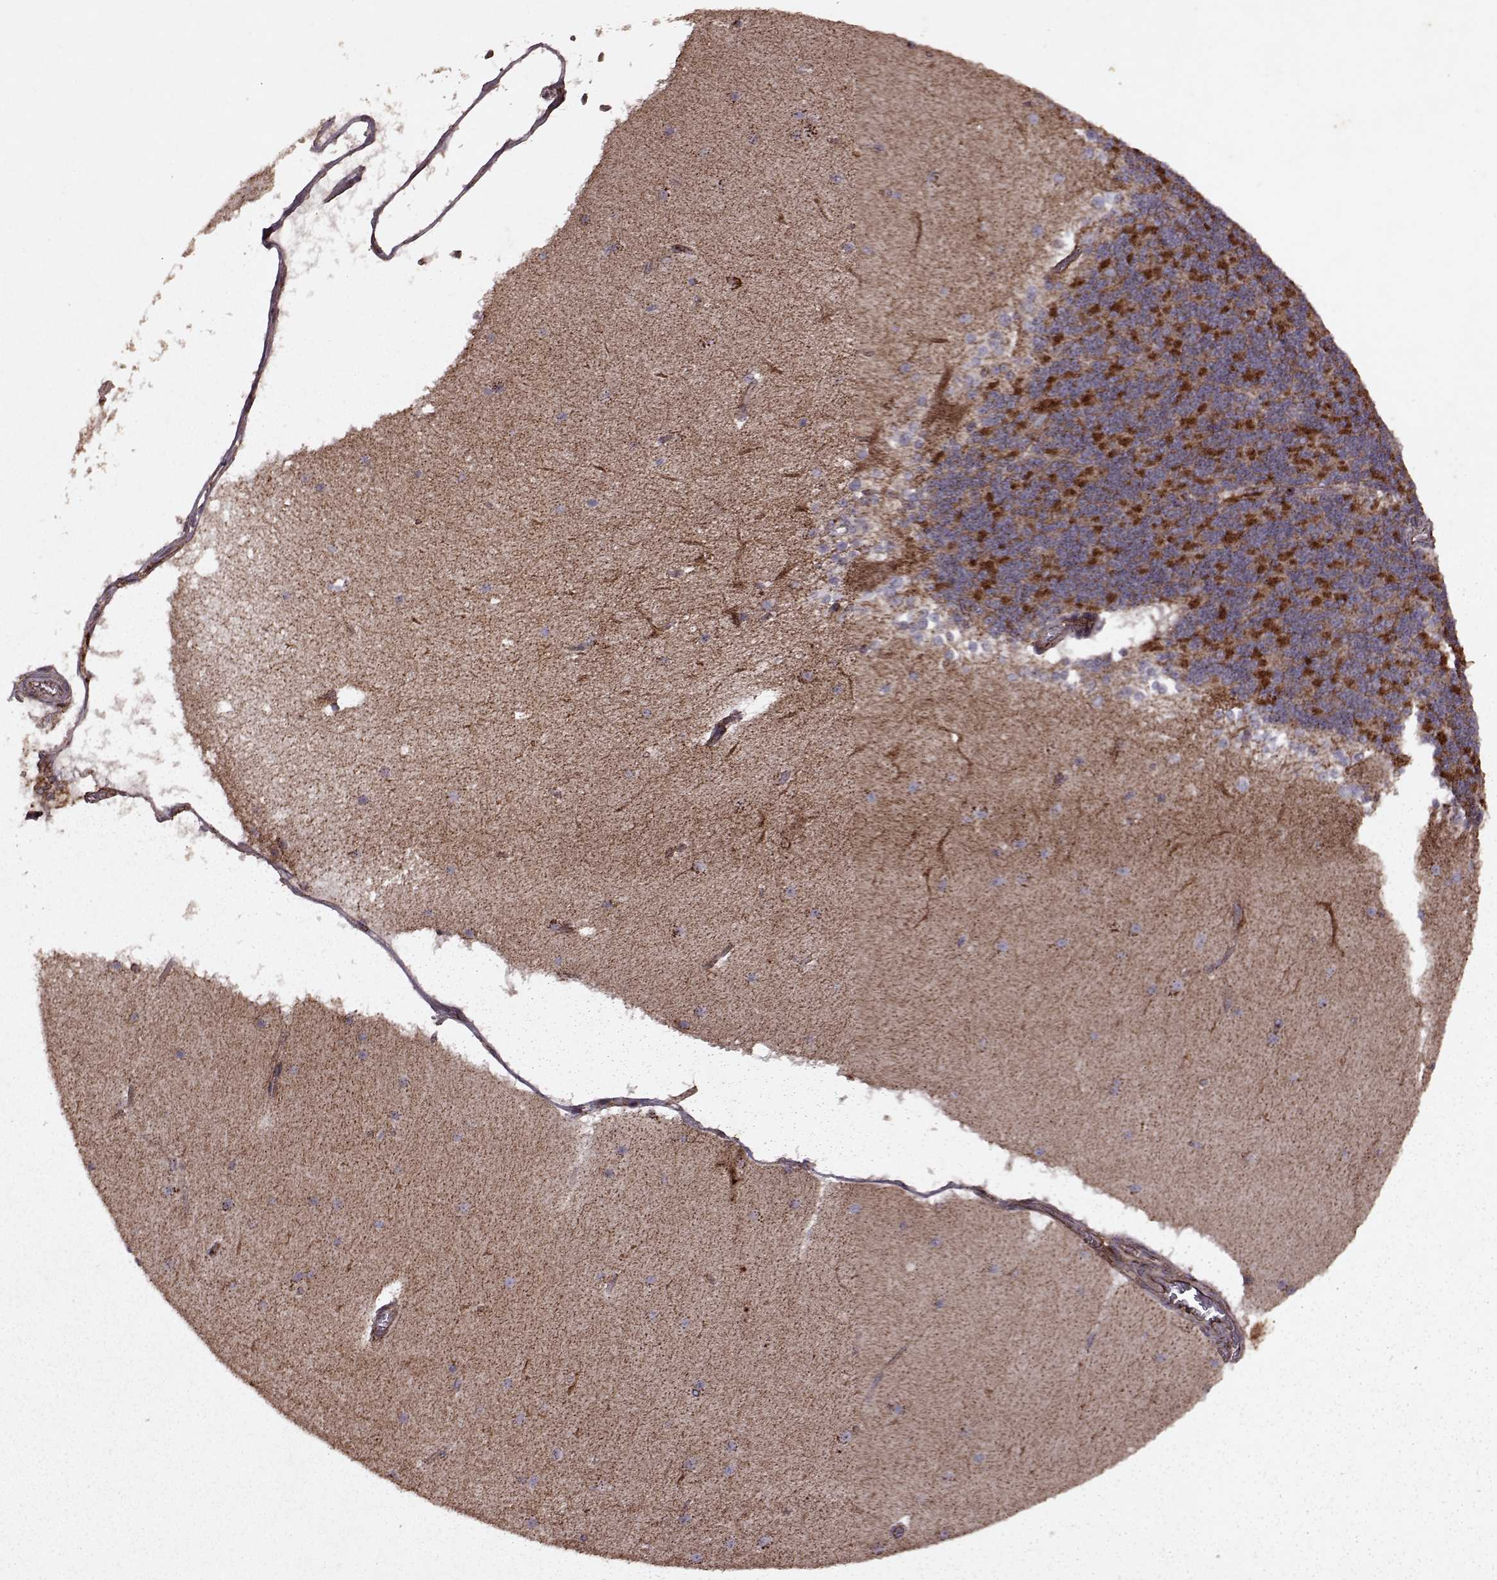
{"staining": {"intensity": "moderate", "quantity": "<25%", "location": "cytoplasmic/membranous"}, "tissue": "cerebellum", "cell_type": "Cells in granular layer", "image_type": "normal", "snomed": [{"axis": "morphology", "description": "Normal tissue, NOS"}, {"axis": "topography", "description": "Cerebellum"}], "caption": "An immunohistochemistry (IHC) histopathology image of normal tissue is shown. Protein staining in brown highlights moderate cytoplasmic/membranous positivity in cerebellum within cells in granular layer.", "gene": "ENSG00000285130", "patient": {"sex": "female", "age": 19}}